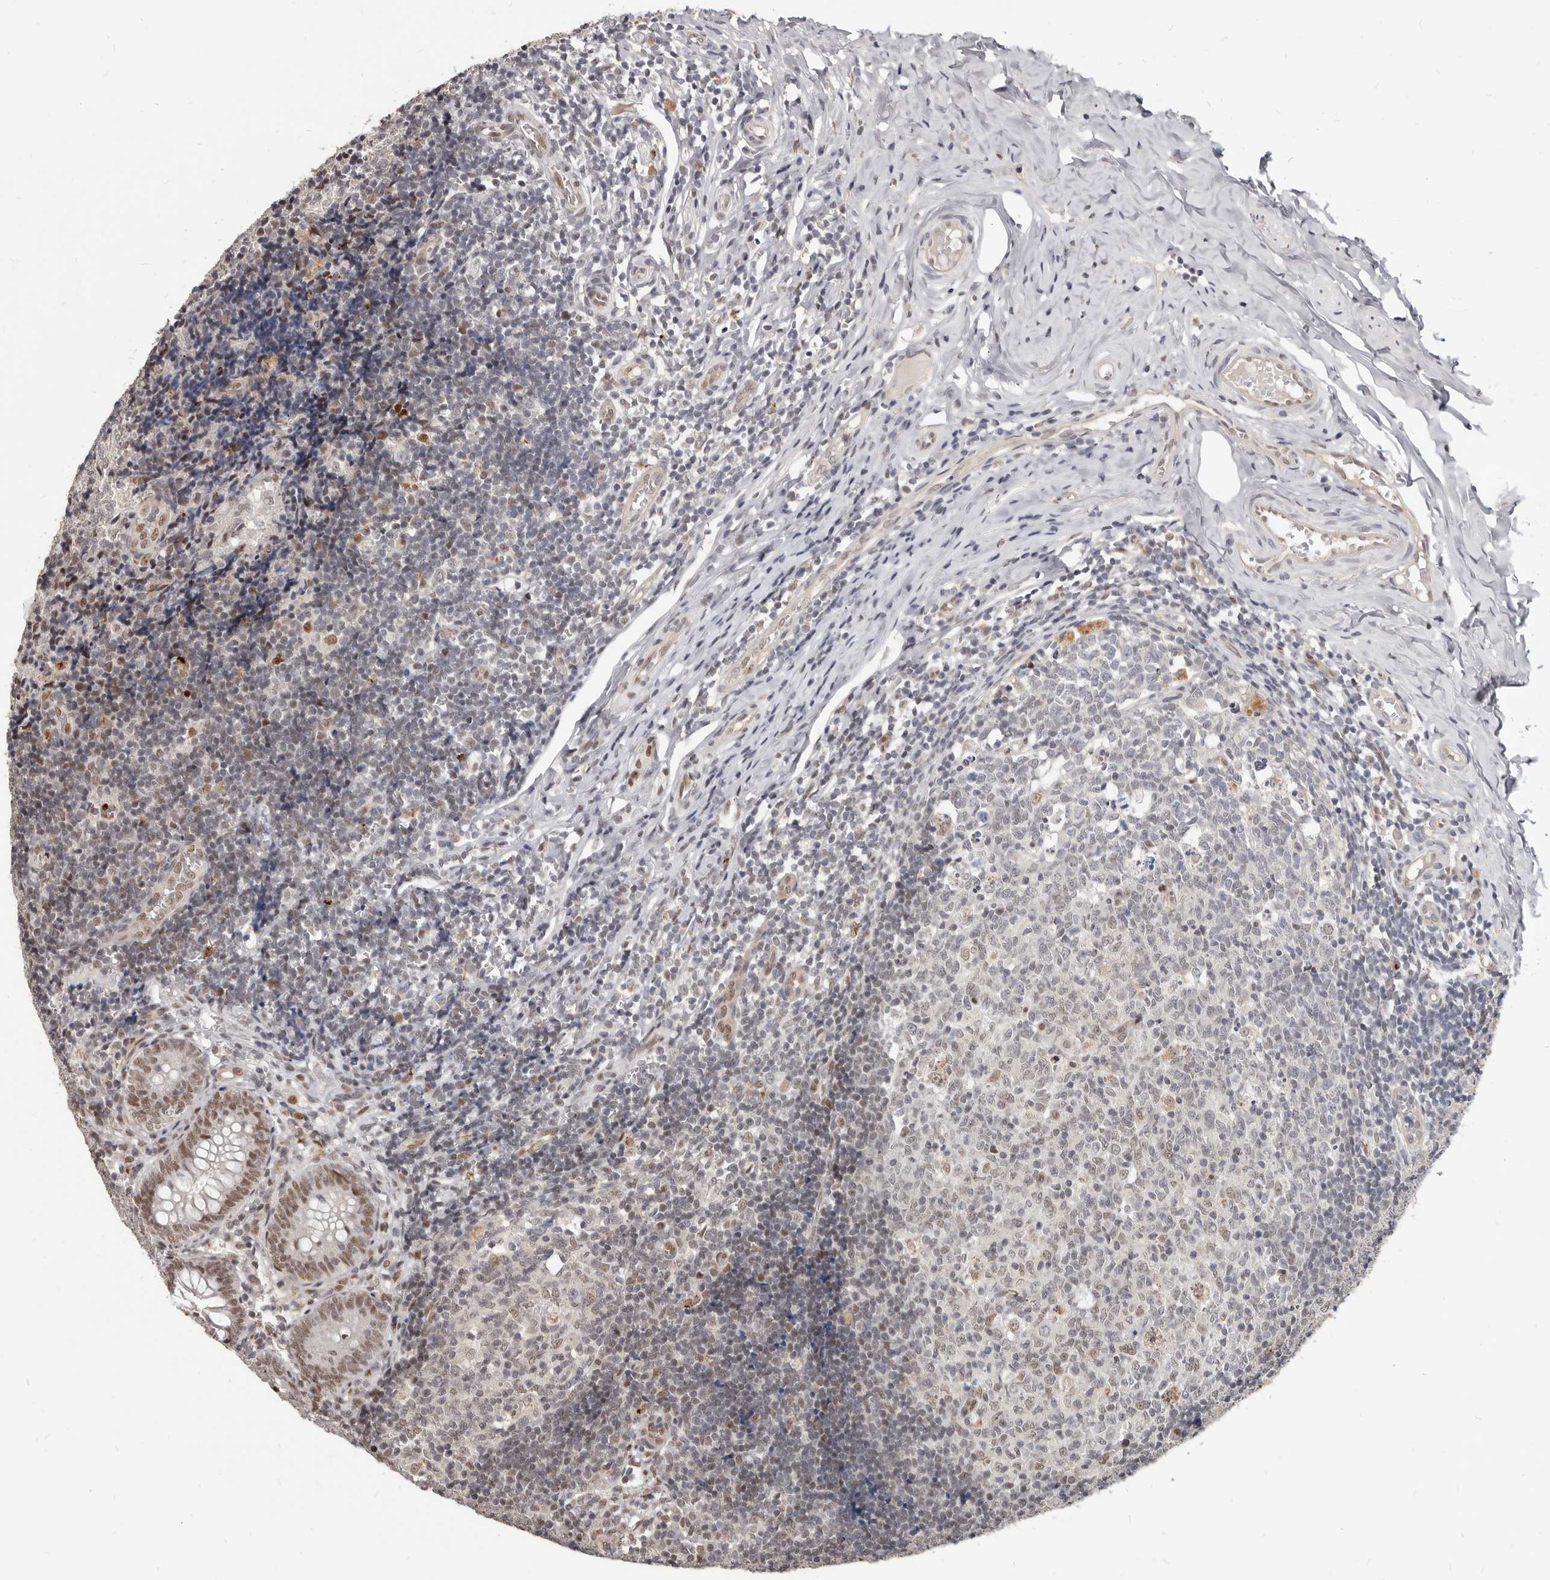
{"staining": {"intensity": "moderate", "quantity": ">75%", "location": "nuclear"}, "tissue": "appendix", "cell_type": "Glandular cells", "image_type": "normal", "snomed": [{"axis": "morphology", "description": "Normal tissue, NOS"}, {"axis": "topography", "description": "Appendix"}], "caption": "Immunohistochemical staining of normal human appendix demonstrates >75% levels of moderate nuclear protein positivity in approximately >75% of glandular cells.", "gene": "ATF5", "patient": {"sex": "male", "age": 8}}